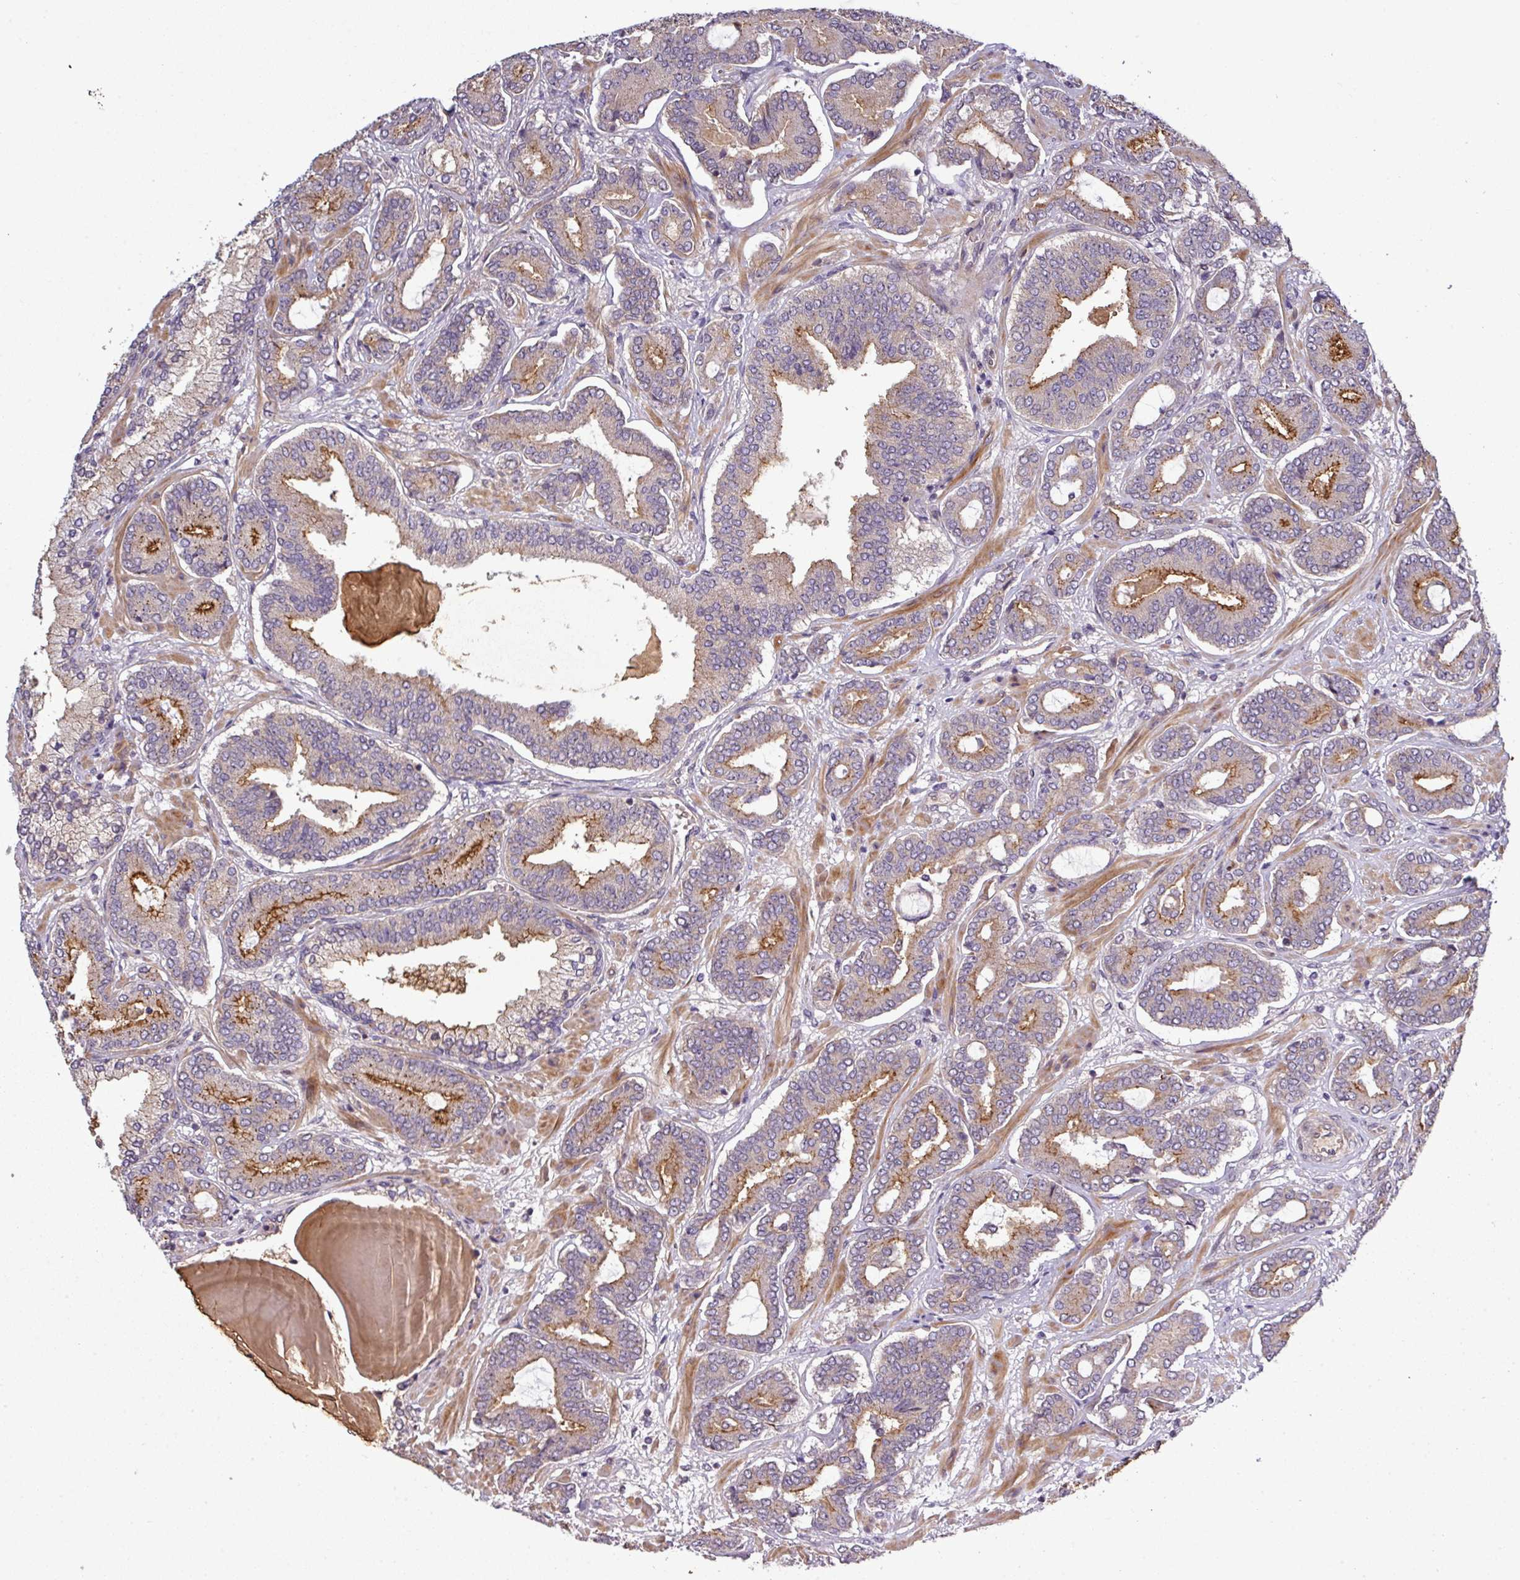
{"staining": {"intensity": "moderate", "quantity": "25%-75%", "location": "cytoplasmic/membranous"}, "tissue": "prostate cancer", "cell_type": "Tumor cells", "image_type": "cancer", "snomed": [{"axis": "morphology", "description": "Adenocarcinoma, Low grade"}, {"axis": "topography", "description": "Prostate and seminal vesicle, NOS"}], "caption": "Adenocarcinoma (low-grade) (prostate) tissue reveals moderate cytoplasmic/membranous expression in about 25%-75% of tumor cells, visualized by immunohistochemistry. (DAB (3,3'-diaminobenzidine) IHC with brightfield microscopy, high magnification).", "gene": "PAPLN", "patient": {"sex": "male", "age": 61}}